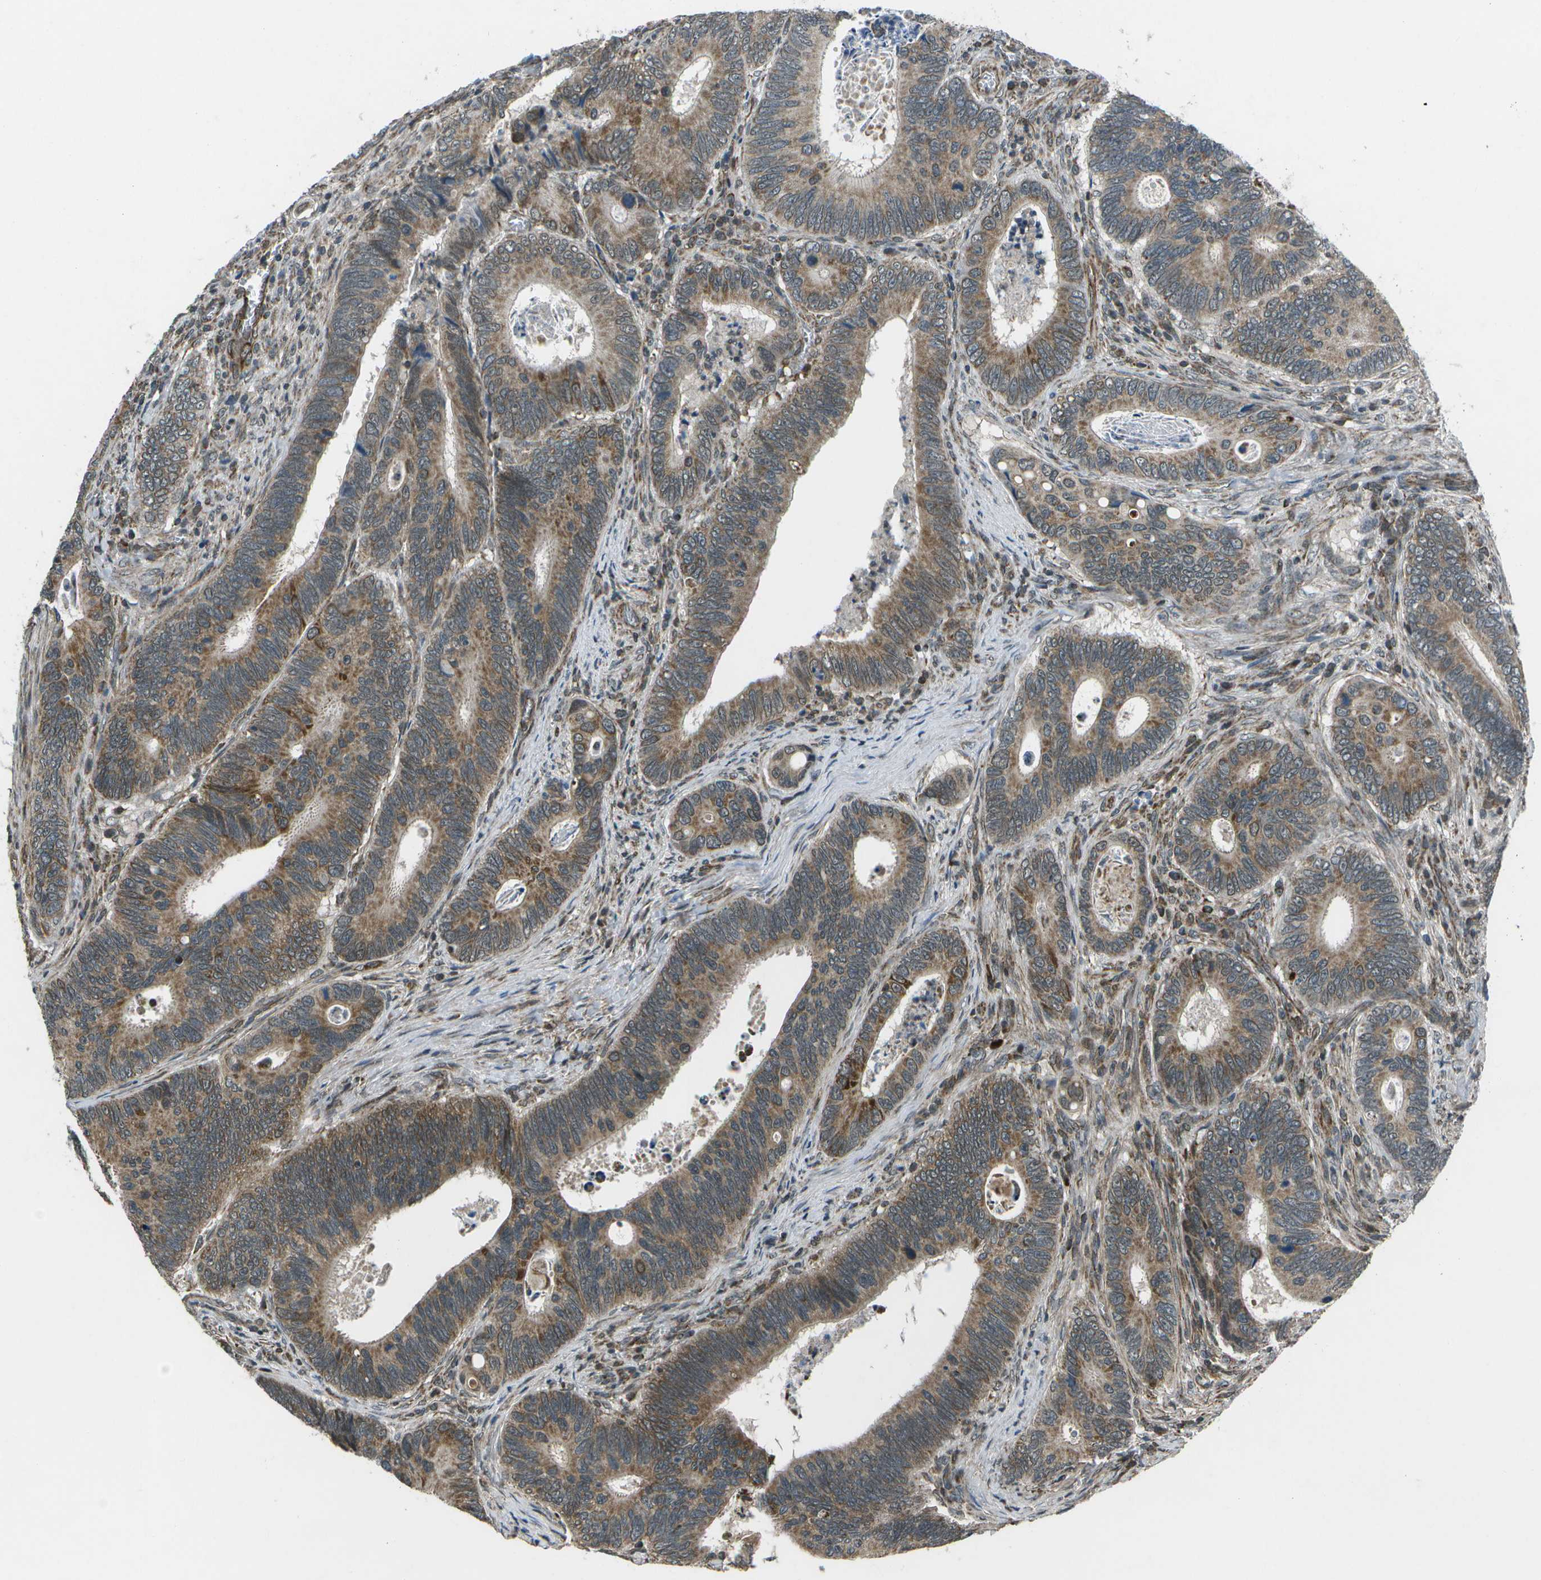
{"staining": {"intensity": "moderate", "quantity": ">75%", "location": "cytoplasmic/membranous"}, "tissue": "colorectal cancer", "cell_type": "Tumor cells", "image_type": "cancer", "snomed": [{"axis": "morphology", "description": "Inflammation, NOS"}, {"axis": "morphology", "description": "Adenocarcinoma, NOS"}, {"axis": "topography", "description": "Colon"}], "caption": "Adenocarcinoma (colorectal) tissue exhibits moderate cytoplasmic/membranous positivity in approximately >75% of tumor cells, visualized by immunohistochemistry.", "gene": "EIF2AK1", "patient": {"sex": "male", "age": 72}}